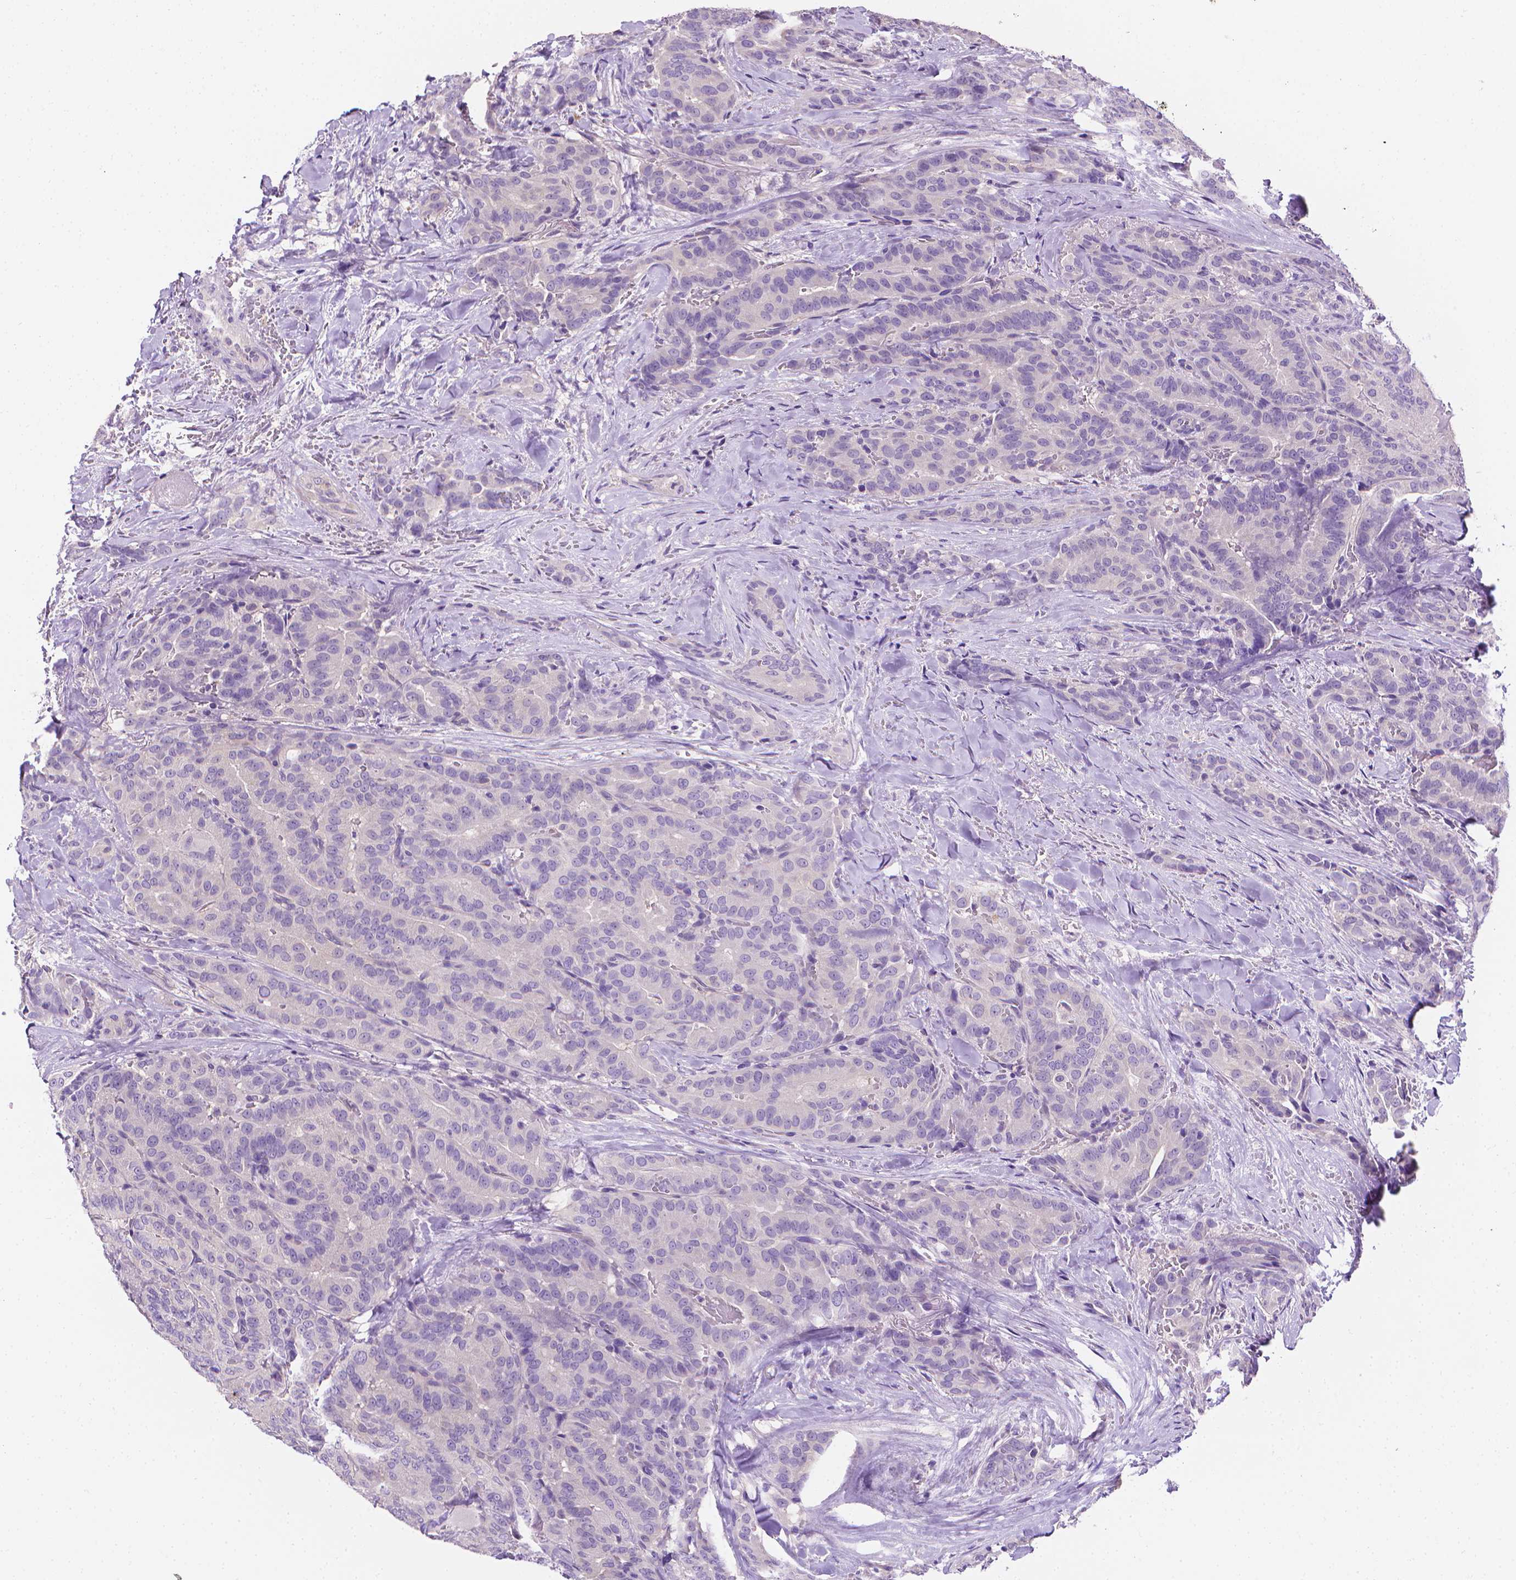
{"staining": {"intensity": "negative", "quantity": "none", "location": "none"}, "tissue": "thyroid cancer", "cell_type": "Tumor cells", "image_type": "cancer", "snomed": [{"axis": "morphology", "description": "Papillary adenocarcinoma, NOS"}, {"axis": "topography", "description": "Thyroid gland"}], "caption": "Photomicrograph shows no significant protein expression in tumor cells of thyroid cancer (papillary adenocarcinoma). The staining was performed using DAB to visualize the protein expression in brown, while the nuclei were stained in blue with hematoxylin (Magnification: 20x).", "gene": "FASN", "patient": {"sex": "male", "age": 61}}